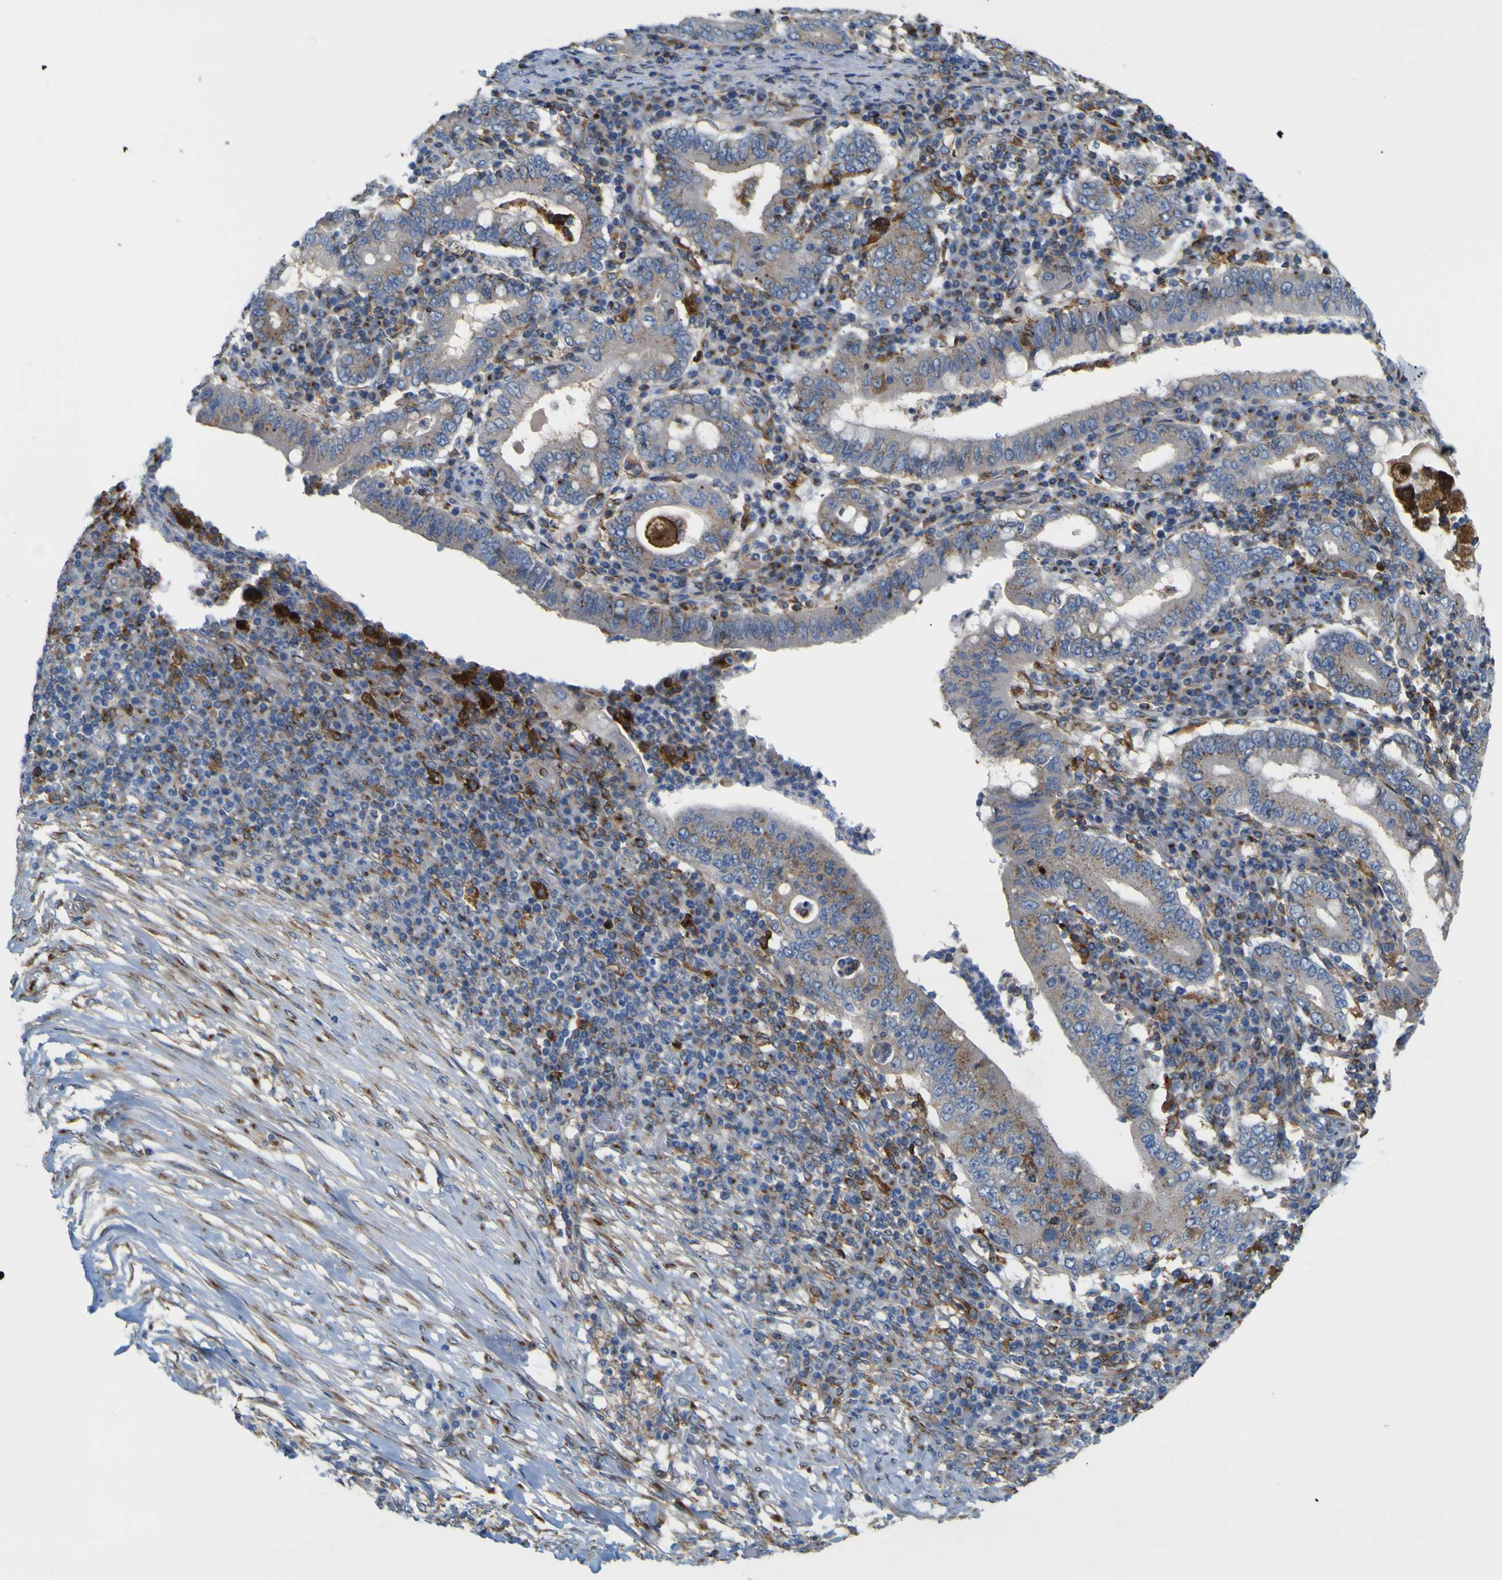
{"staining": {"intensity": "weak", "quantity": "<25%", "location": "cytoplasmic/membranous"}, "tissue": "stomach cancer", "cell_type": "Tumor cells", "image_type": "cancer", "snomed": [{"axis": "morphology", "description": "Normal tissue, NOS"}, {"axis": "morphology", "description": "Adenocarcinoma, NOS"}, {"axis": "topography", "description": "Esophagus"}, {"axis": "topography", "description": "Stomach, upper"}, {"axis": "topography", "description": "Peripheral nerve tissue"}], "caption": "There is no significant expression in tumor cells of adenocarcinoma (stomach).", "gene": "IGF2R", "patient": {"sex": "male", "age": 62}}